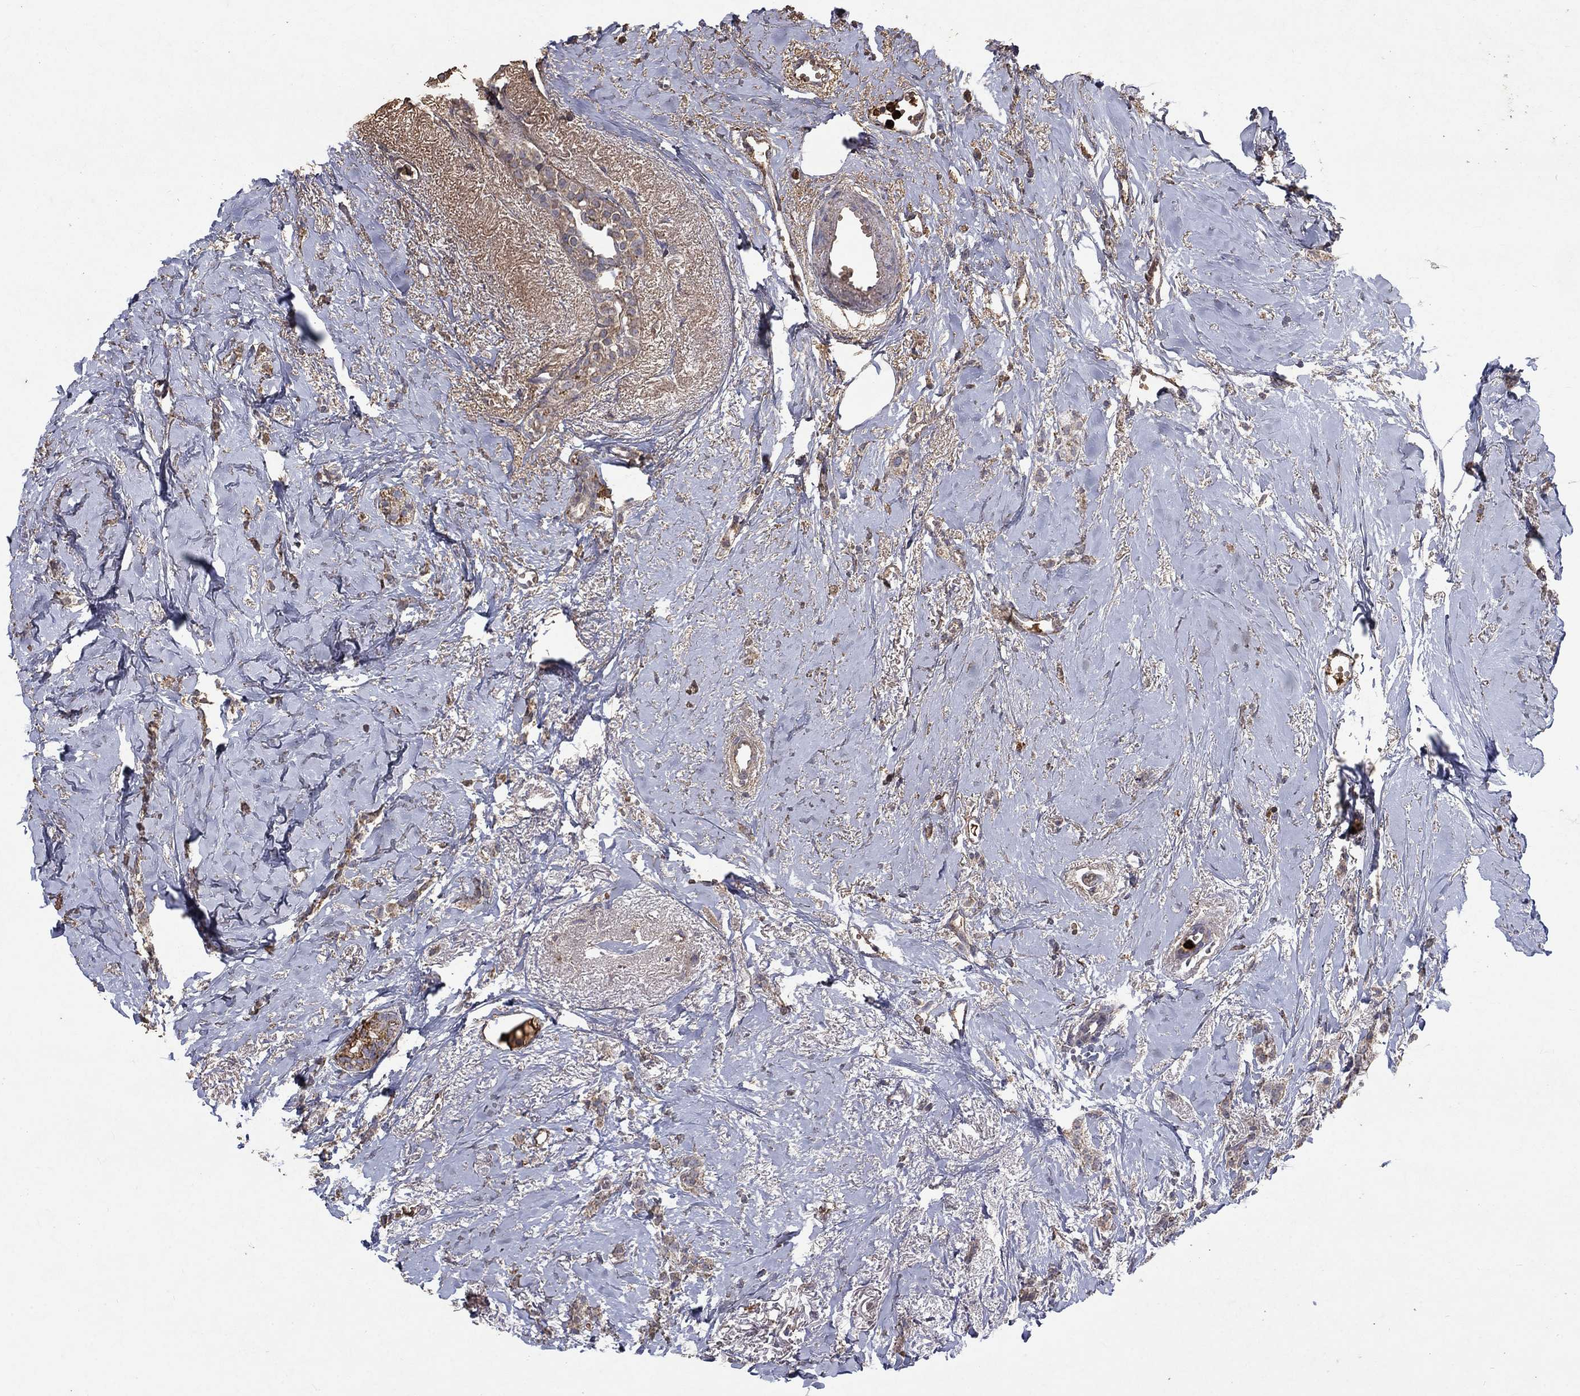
{"staining": {"intensity": "weak", "quantity": ">75%", "location": "cytoplasmic/membranous"}, "tissue": "breast cancer", "cell_type": "Tumor cells", "image_type": "cancer", "snomed": [{"axis": "morphology", "description": "Duct carcinoma"}, {"axis": "topography", "description": "Breast"}], "caption": "DAB immunohistochemical staining of human breast infiltrating ductal carcinoma shows weak cytoplasmic/membranous protein expression in about >75% of tumor cells. (DAB (3,3'-diaminobenzidine) = brown stain, brightfield microscopy at high magnification).", "gene": "CD24", "patient": {"sex": "female", "age": 85}}